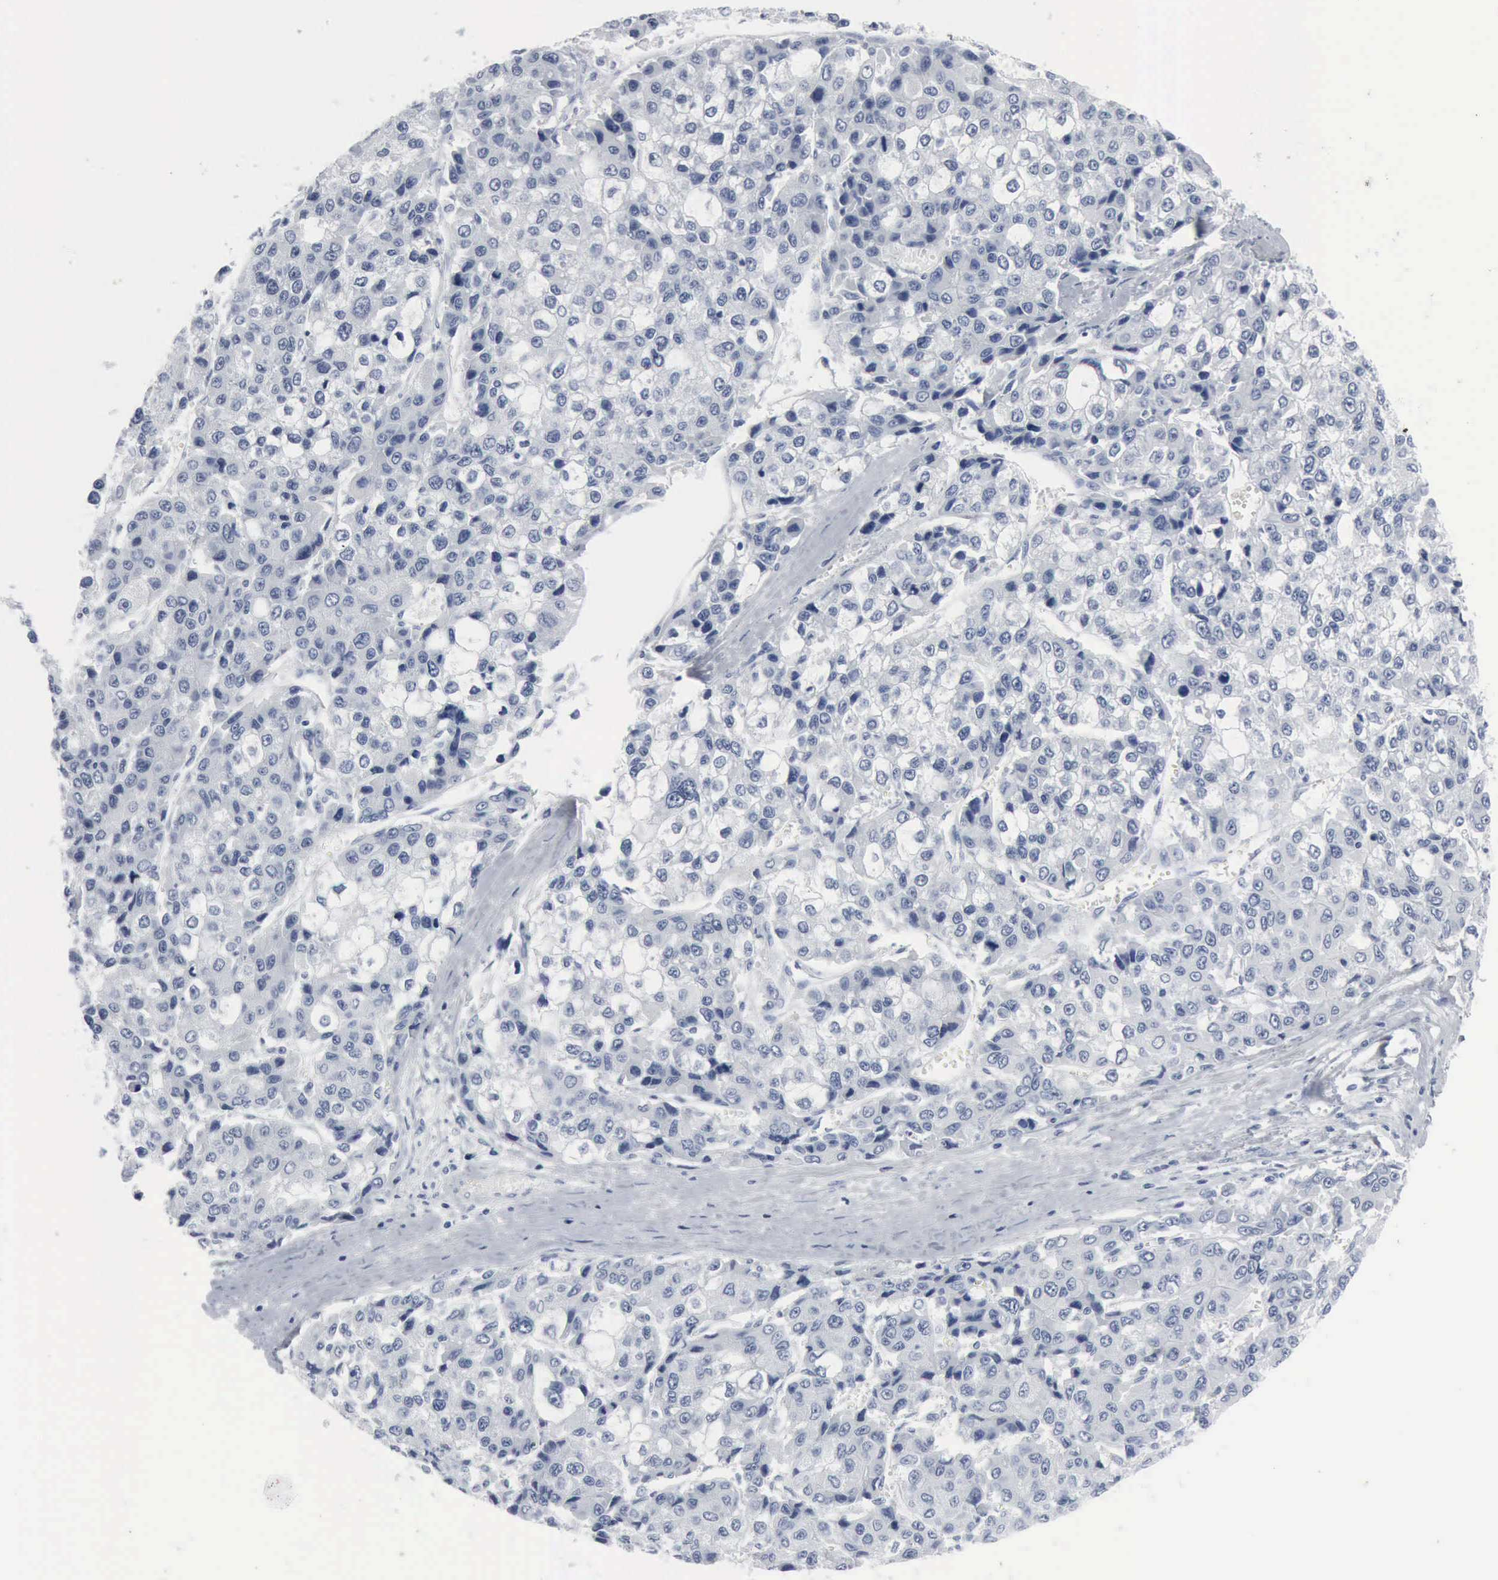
{"staining": {"intensity": "negative", "quantity": "none", "location": "none"}, "tissue": "liver cancer", "cell_type": "Tumor cells", "image_type": "cancer", "snomed": [{"axis": "morphology", "description": "Carcinoma, Hepatocellular, NOS"}, {"axis": "topography", "description": "Liver"}], "caption": "An immunohistochemistry (IHC) photomicrograph of liver cancer (hepatocellular carcinoma) is shown. There is no staining in tumor cells of liver cancer (hepatocellular carcinoma).", "gene": "DMD", "patient": {"sex": "female", "age": 66}}